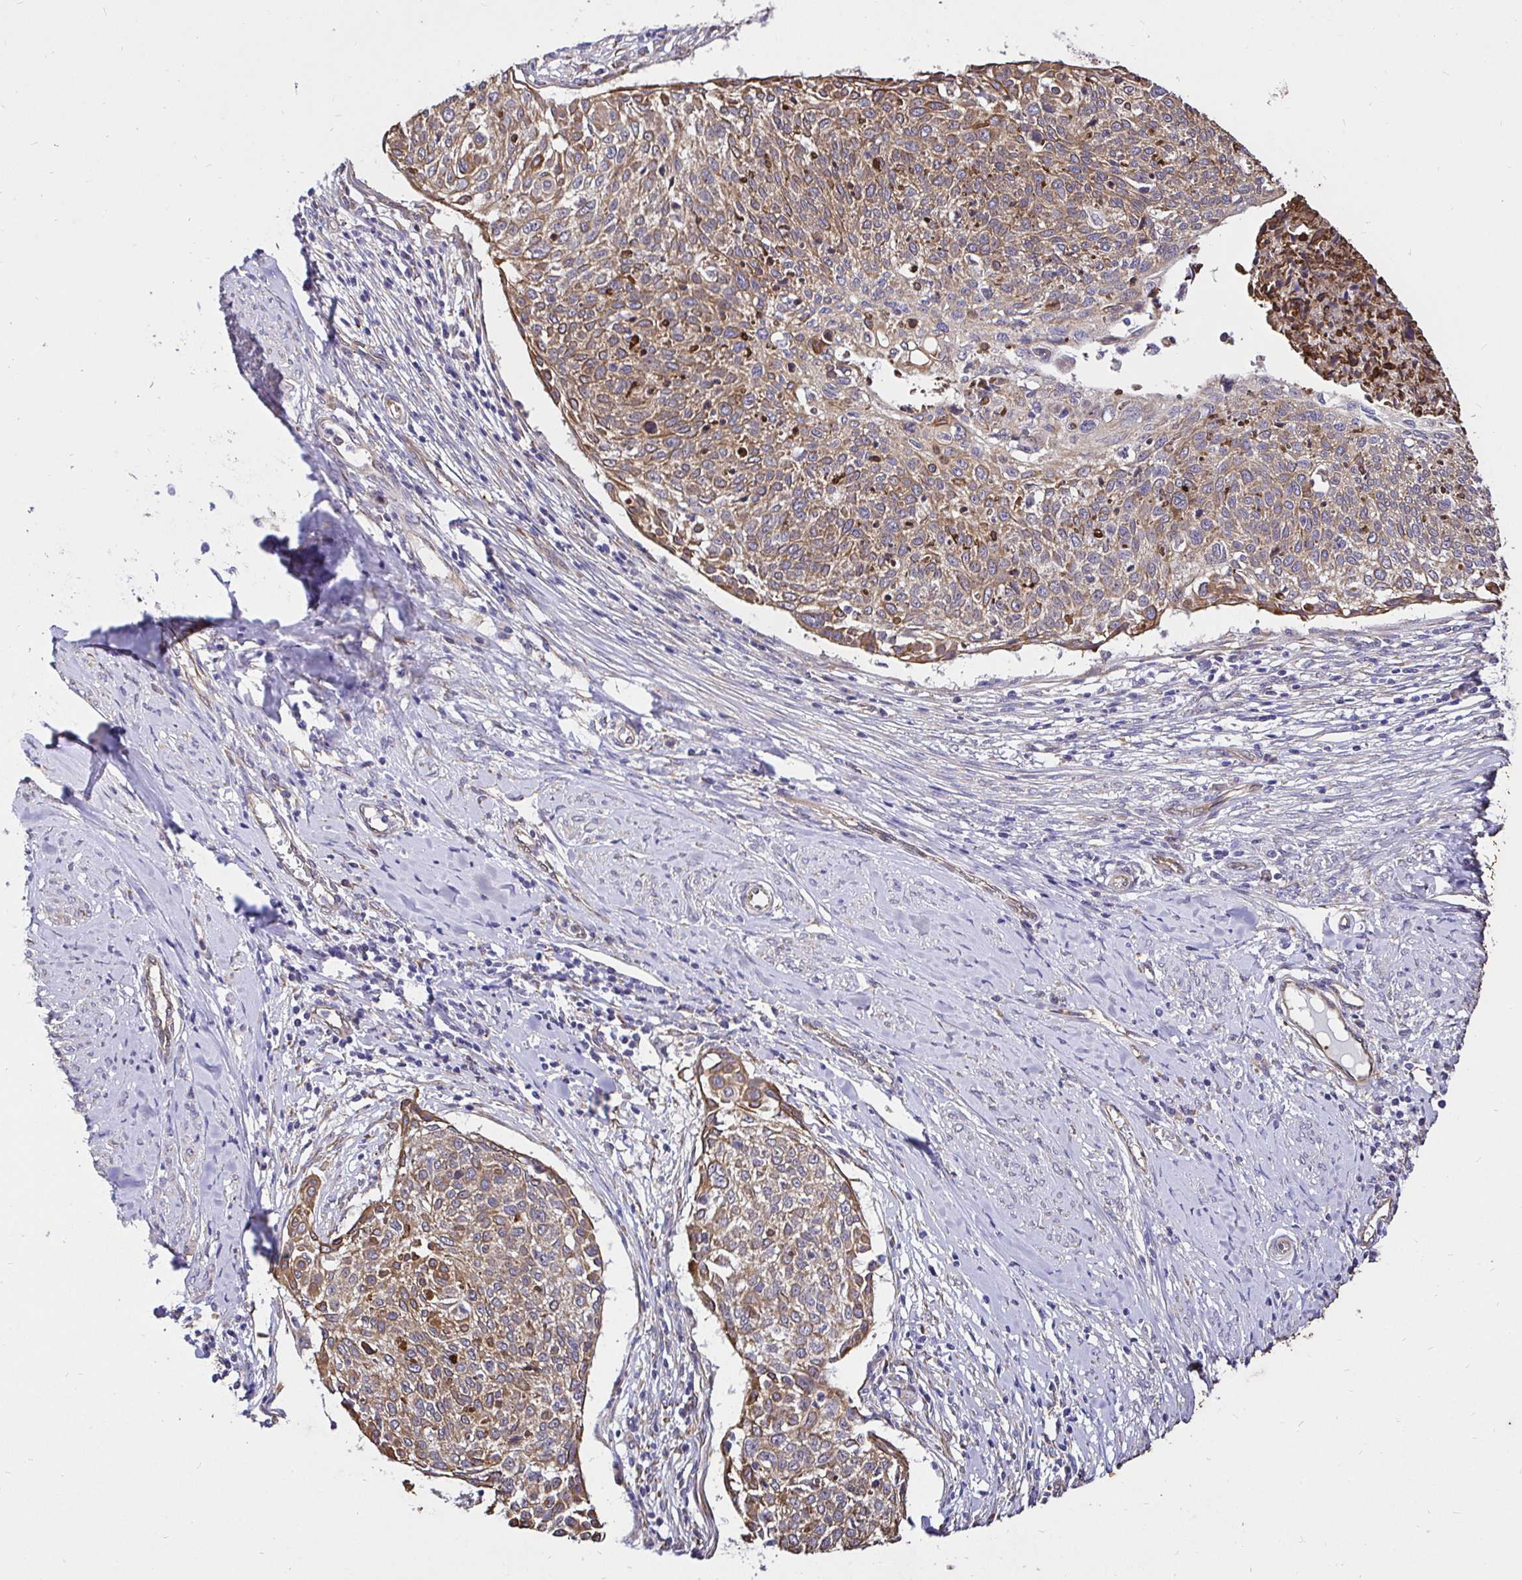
{"staining": {"intensity": "moderate", "quantity": ">75%", "location": "cytoplasmic/membranous"}, "tissue": "cervical cancer", "cell_type": "Tumor cells", "image_type": "cancer", "snomed": [{"axis": "morphology", "description": "Squamous cell carcinoma, NOS"}, {"axis": "topography", "description": "Cervix"}], "caption": "Protein expression by immunohistochemistry exhibits moderate cytoplasmic/membranous staining in approximately >75% of tumor cells in cervical cancer.", "gene": "CCDC122", "patient": {"sex": "female", "age": 49}}